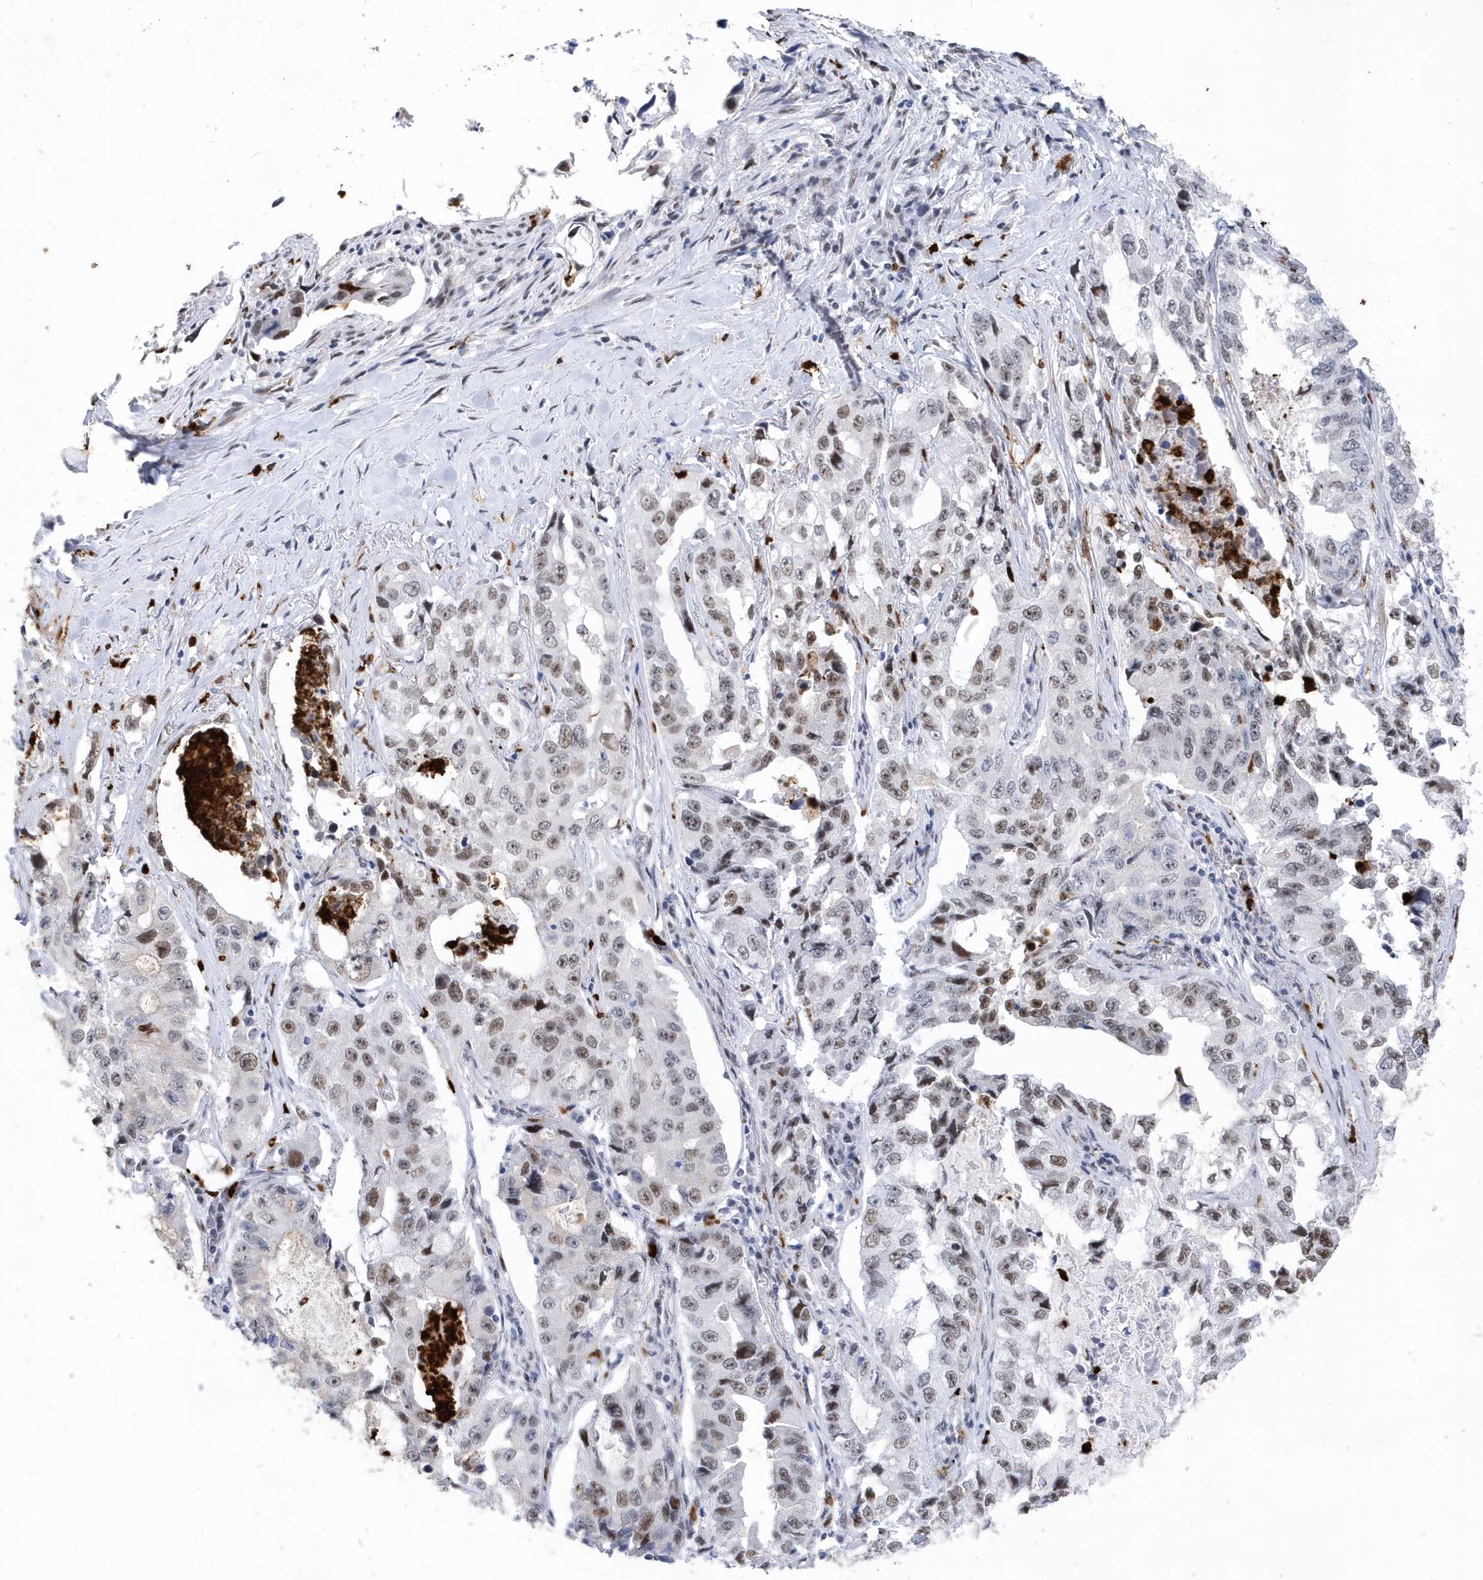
{"staining": {"intensity": "weak", "quantity": ">75%", "location": "nuclear"}, "tissue": "lung cancer", "cell_type": "Tumor cells", "image_type": "cancer", "snomed": [{"axis": "morphology", "description": "Adenocarcinoma, NOS"}, {"axis": "topography", "description": "Lung"}], "caption": "Human adenocarcinoma (lung) stained with a brown dye reveals weak nuclear positive expression in approximately >75% of tumor cells.", "gene": "RPP30", "patient": {"sex": "female", "age": 51}}